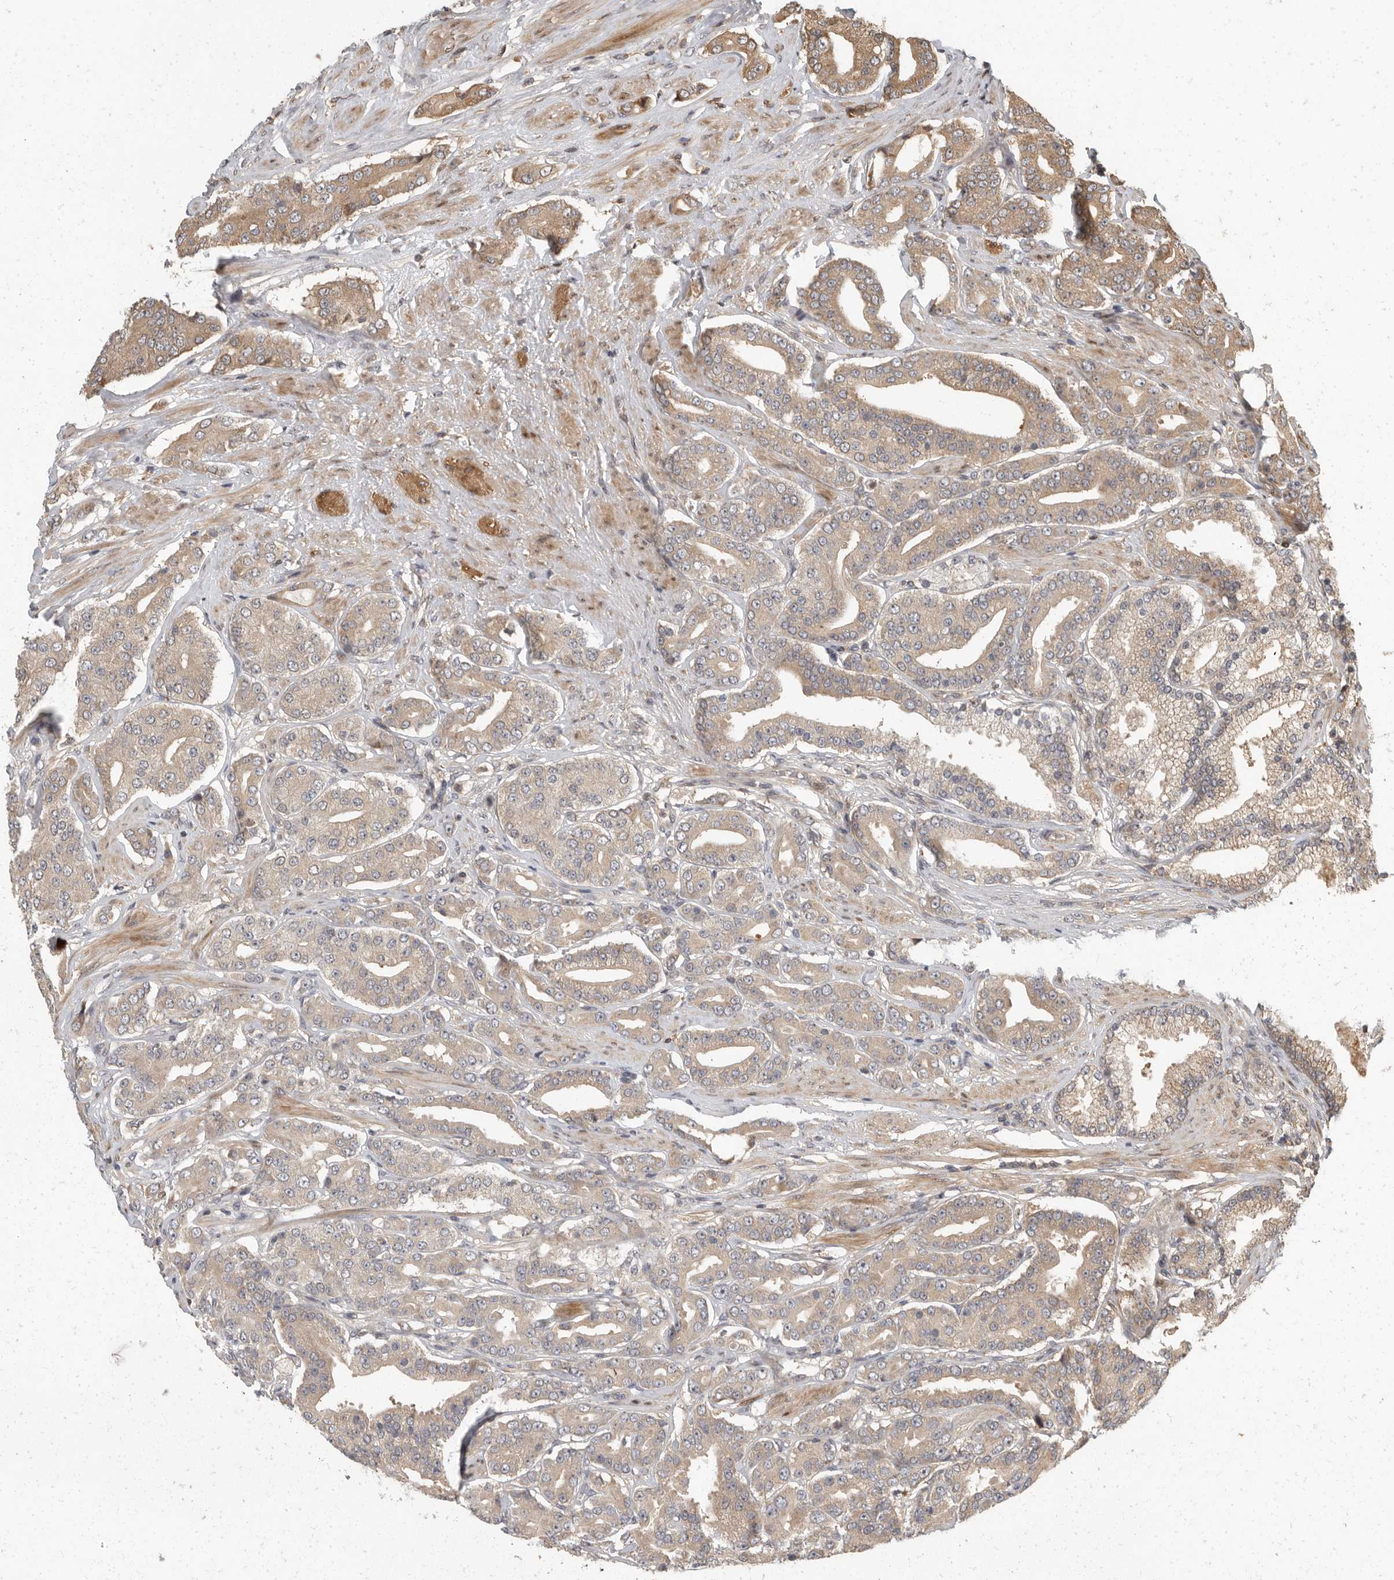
{"staining": {"intensity": "weak", "quantity": ">75%", "location": "cytoplasmic/membranous"}, "tissue": "prostate cancer", "cell_type": "Tumor cells", "image_type": "cancer", "snomed": [{"axis": "morphology", "description": "Adenocarcinoma, High grade"}, {"axis": "topography", "description": "Prostate"}], "caption": "This histopathology image exhibits IHC staining of human prostate cancer (adenocarcinoma (high-grade)), with low weak cytoplasmic/membranous expression in about >75% of tumor cells.", "gene": "SWT1", "patient": {"sex": "male", "age": 71}}